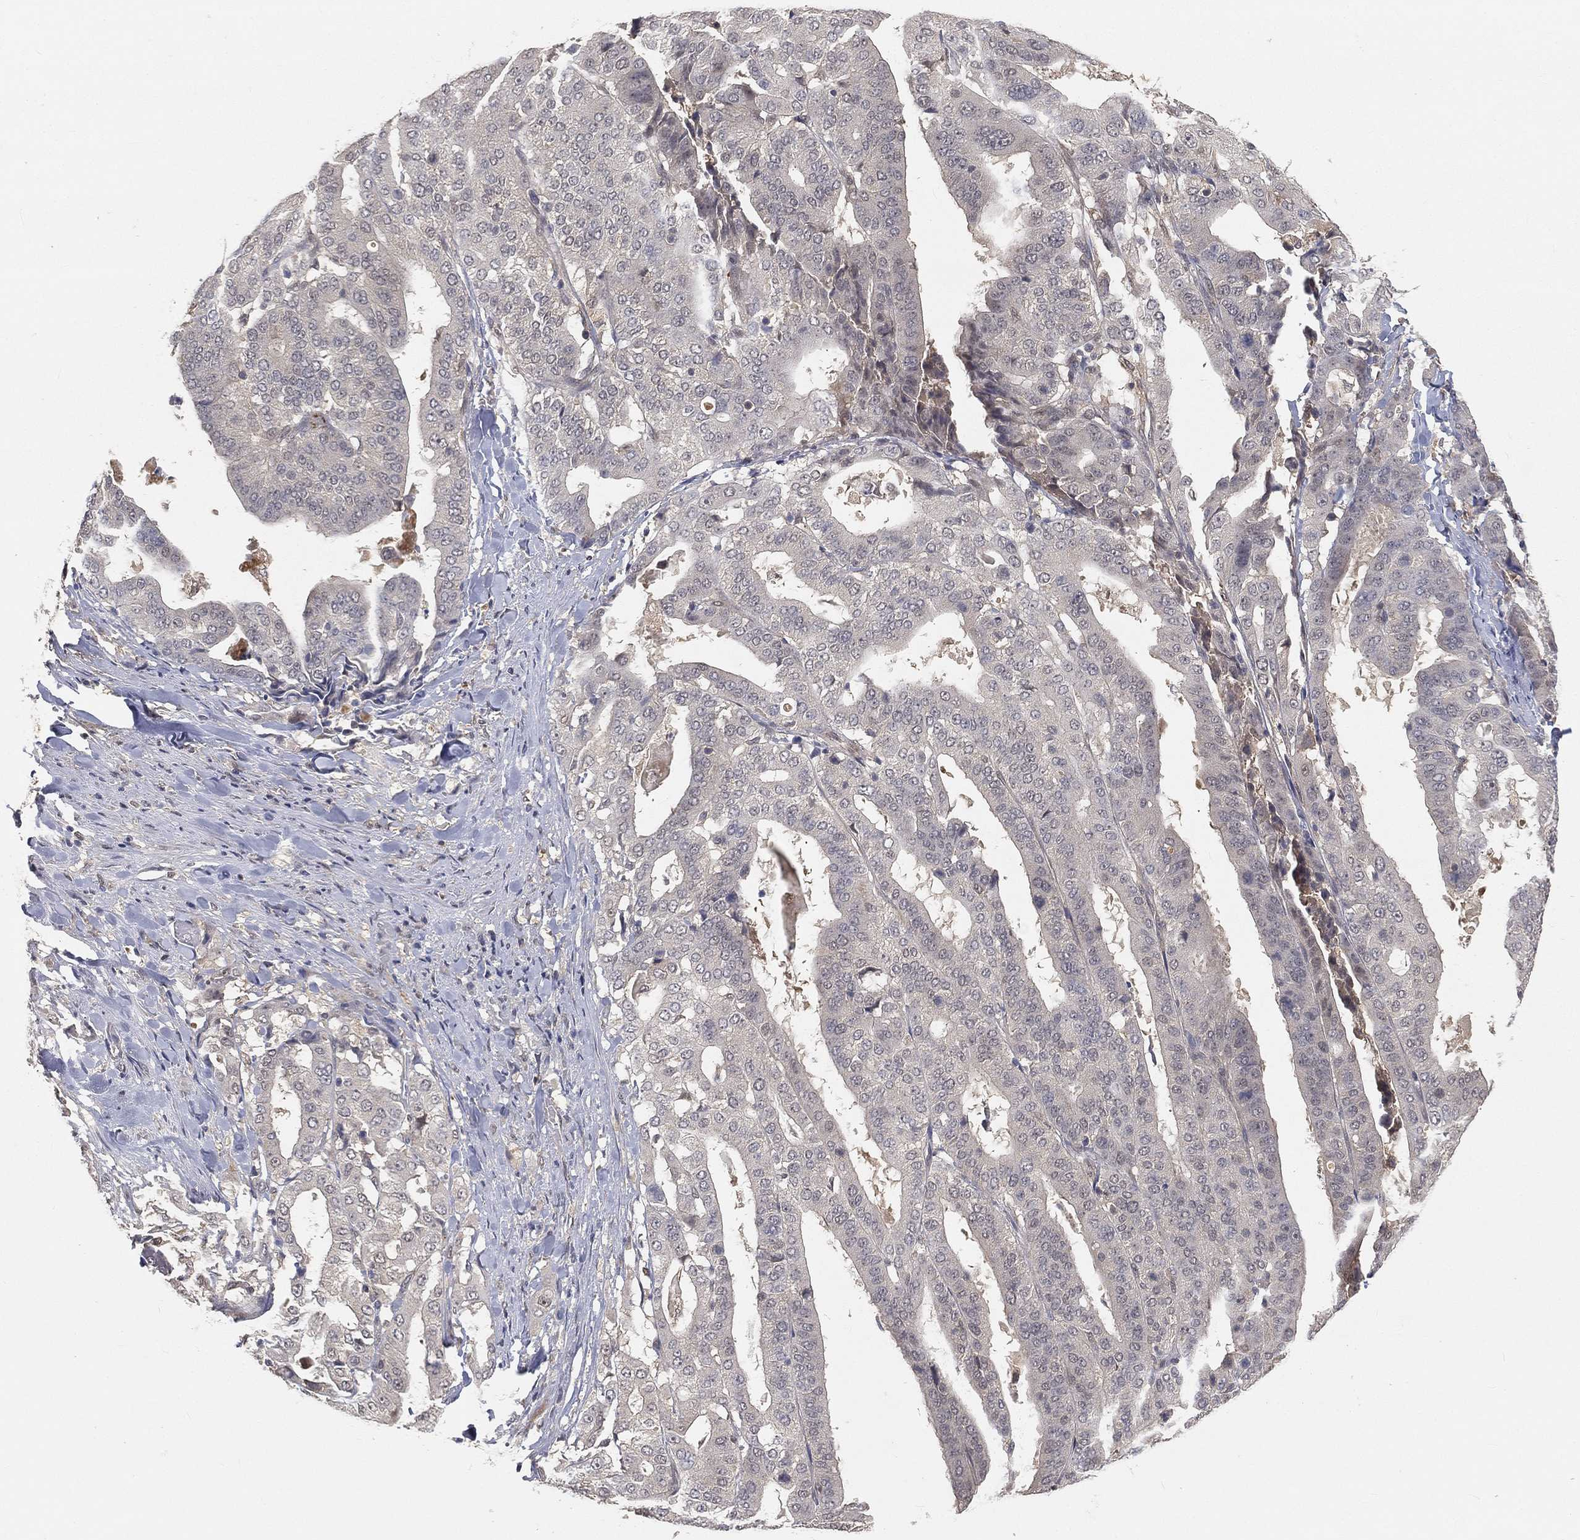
{"staining": {"intensity": "negative", "quantity": "none", "location": "none"}, "tissue": "stomach cancer", "cell_type": "Tumor cells", "image_type": "cancer", "snomed": [{"axis": "morphology", "description": "Adenocarcinoma, NOS"}, {"axis": "topography", "description": "Stomach"}], "caption": "An IHC micrograph of adenocarcinoma (stomach) is shown. There is no staining in tumor cells of adenocarcinoma (stomach).", "gene": "MAPK1", "patient": {"sex": "male", "age": 48}}